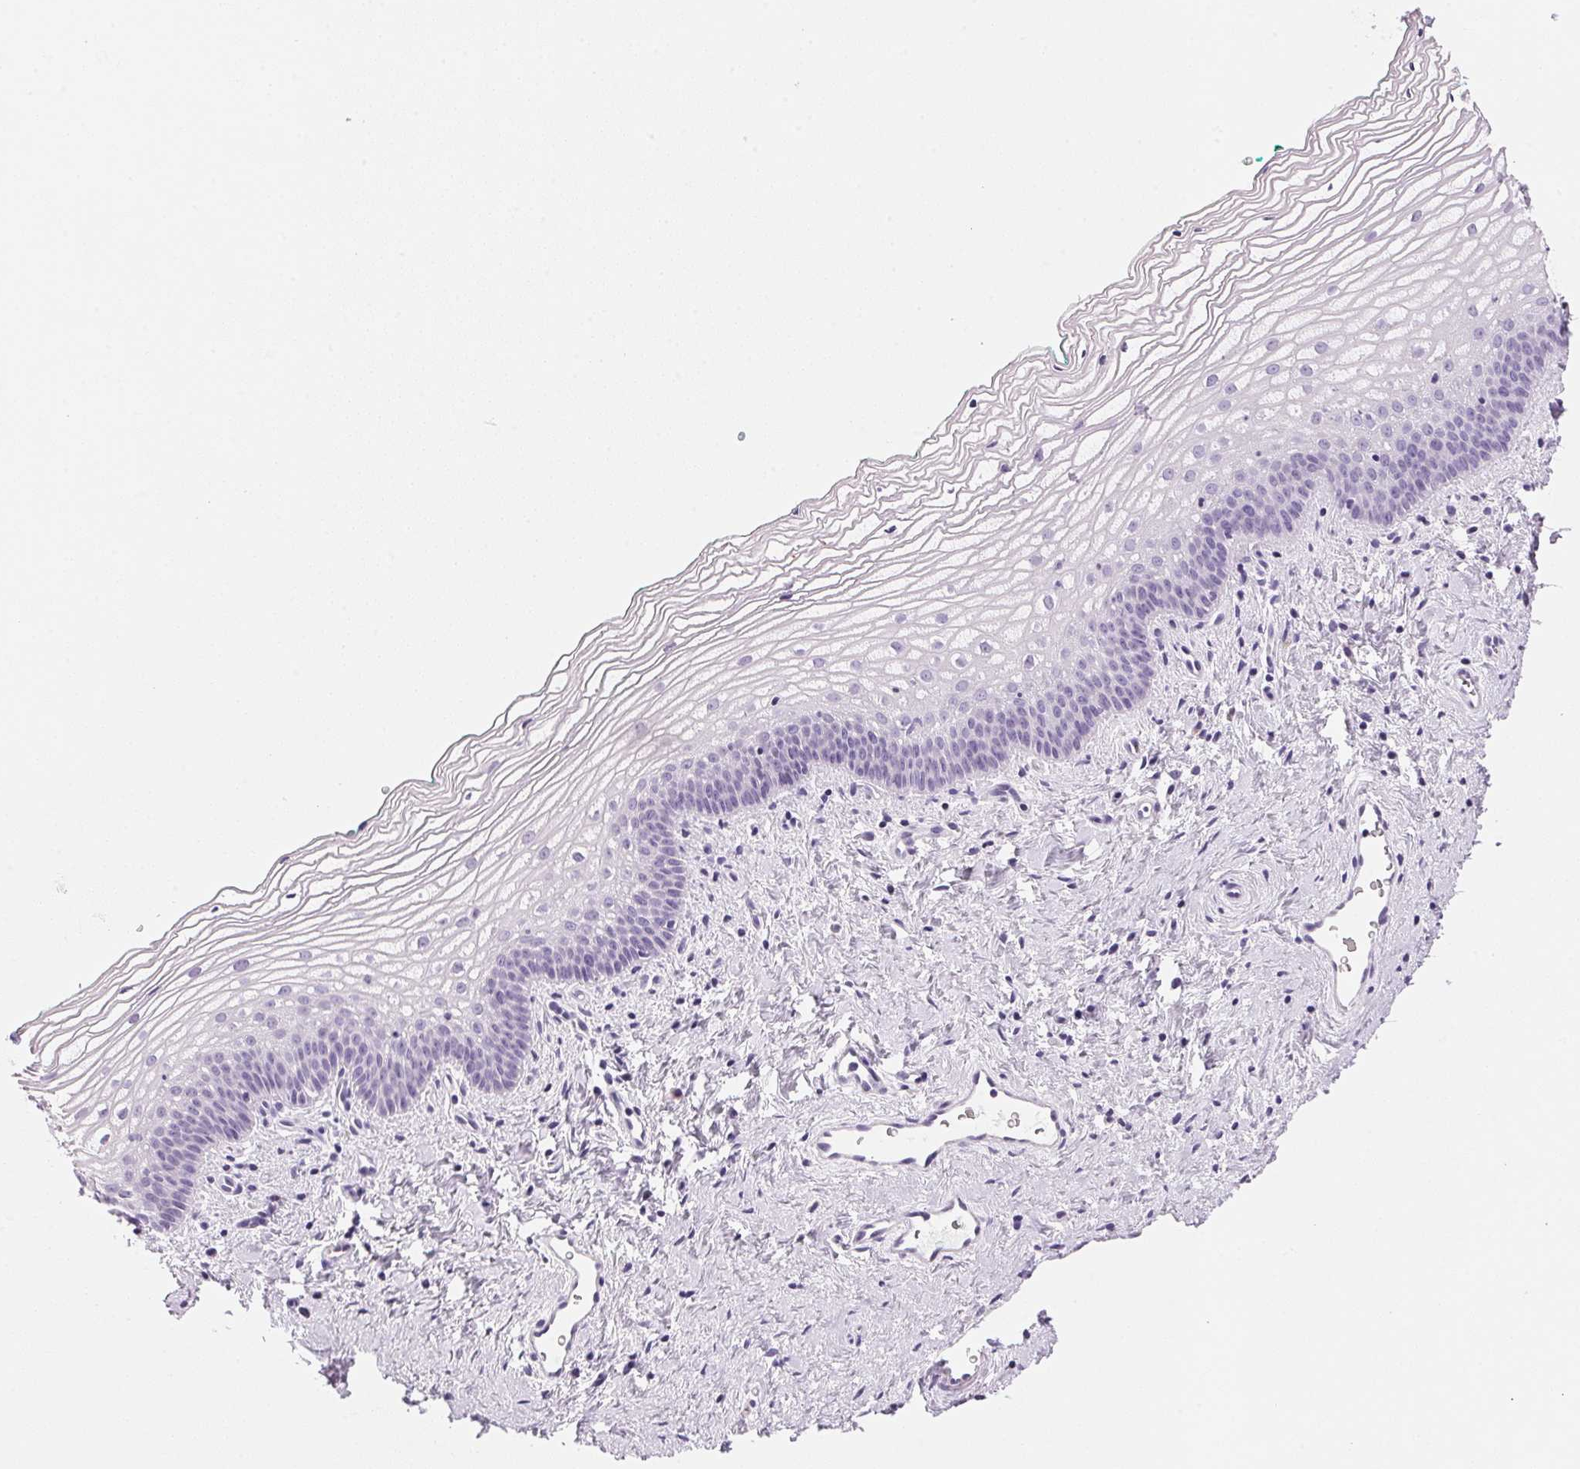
{"staining": {"intensity": "weak", "quantity": "<25%", "location": "nuclear"}, "tissue": "vagina", "cell_type": "Squamous epithelial cells", "image_type": "normal", "snomed": [{"axis": "morphology", "description": "Normal tissue, NOS"}, {"axis": "topography", "description": "Vagina"}], "caption": "Micrograph shows no protein staining in squamous epithelial cells of unremarkable vagina.", "gene": "CYP11B1", "patient": {"sex": "female", "age": 44}}